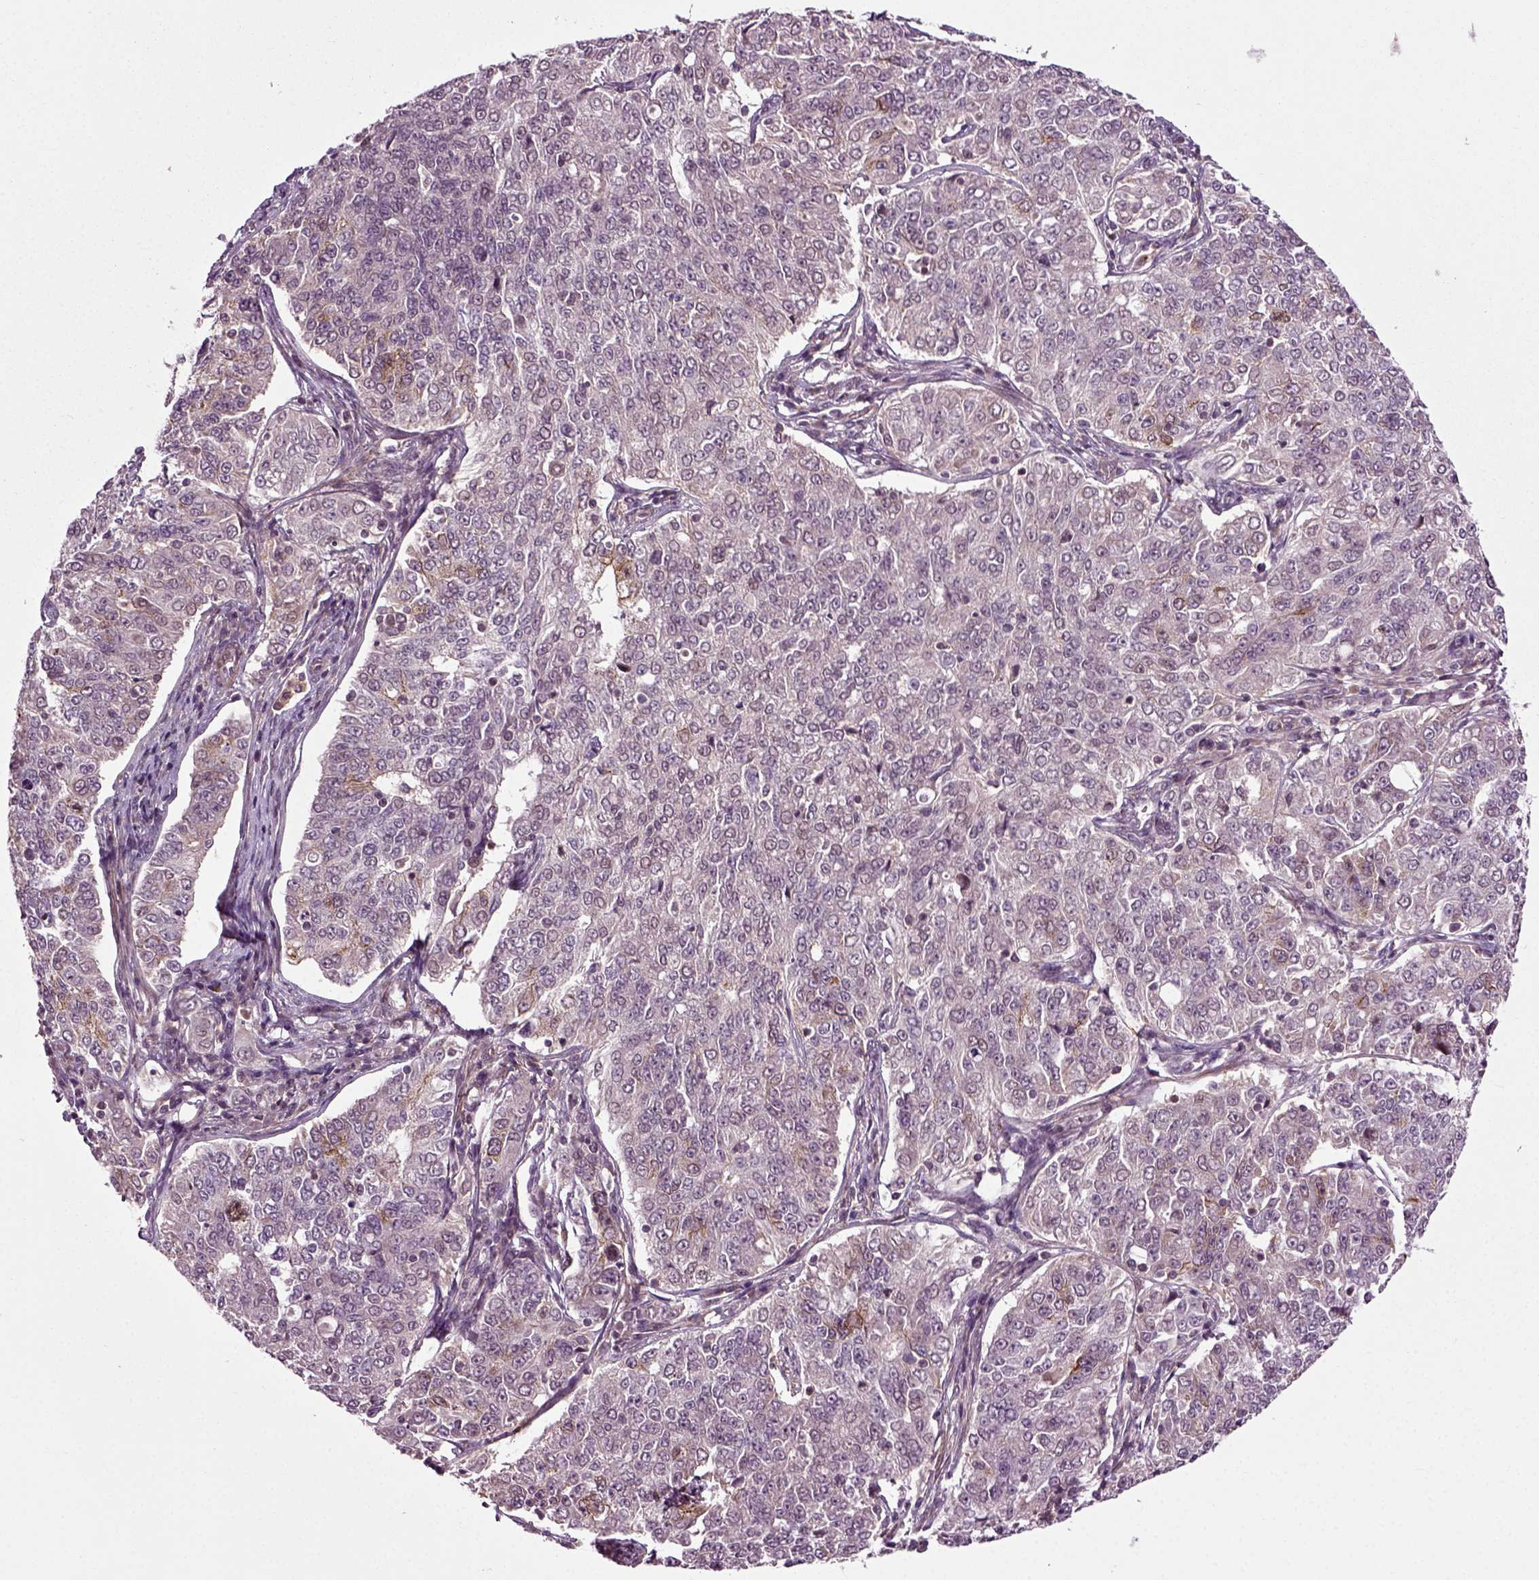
{"staining": {"intensity": "negative", "quantity": "none", "location": "none"}, "tissue": "endometrial cancer", "cell_type": "Tumor cells", "image_type": "cancer", "snomed": [{"axis": "morphology", "description": "Adenocarcinoma, NOS"}, {"axis": "topography", "description": "Endometrium"}], "caption": "High magnification brightfield microscopy of endometrial cancer stained with DAB (brown) and counterstained with hematoxylin (blue): tumor cells show no significant positivity.", "gene": "KNSTRN", "patient": {"sex": "female", "age": 43}}